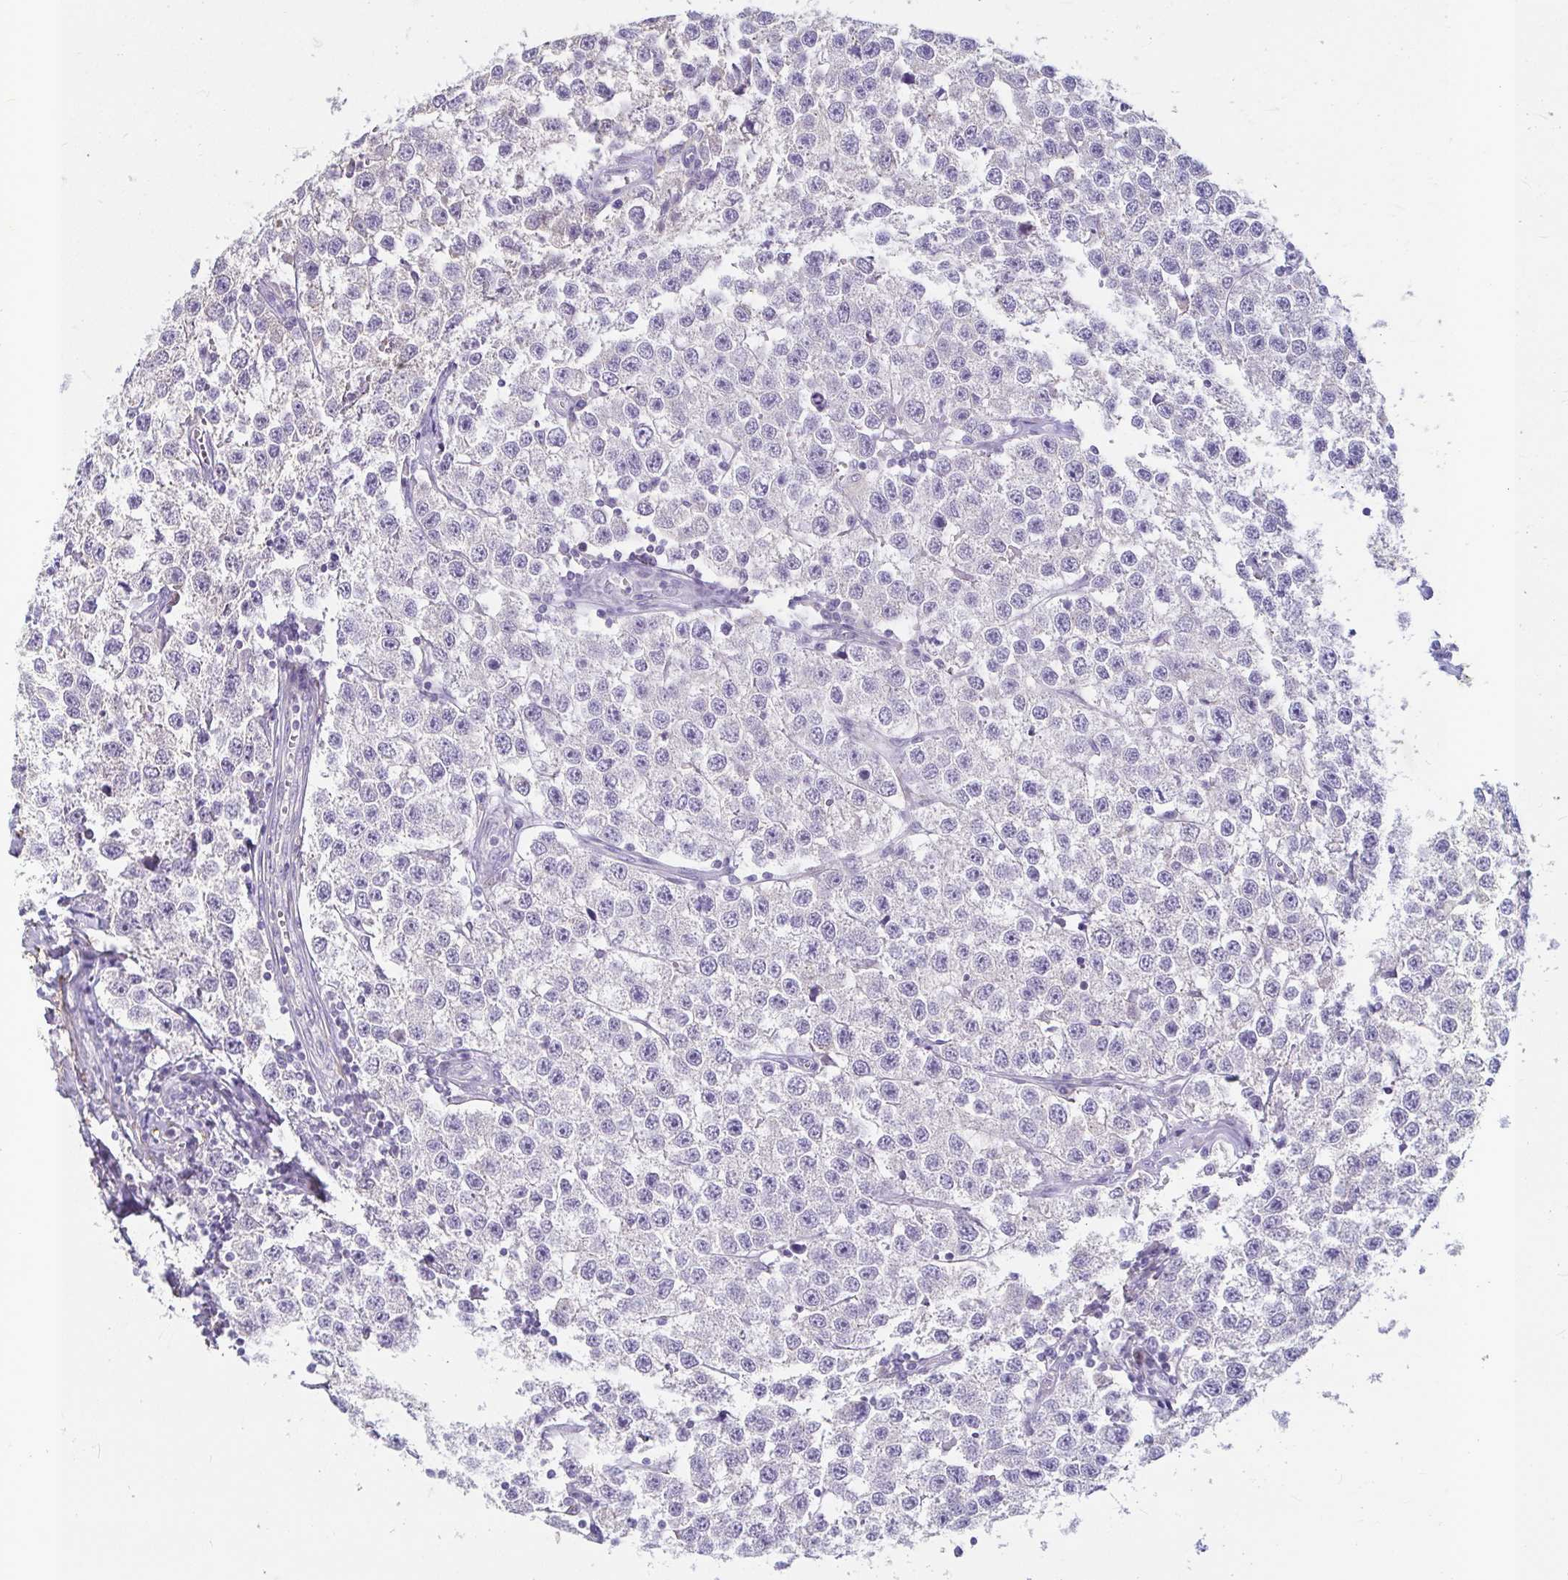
{"staining": {"intensity": "negative", "quantity": "none", "location": "none"}, "tissue": "testis cancer", "cell_type": "Tumor cells", "image_type": "cancer", "snomed": [{"axis": "morphology", "description": "Seminoma, NOS"}, {"axis": "topography", "description": "Testis"}], "caption": "Human testis cancer stained for a protein using immunohistochemistry exhibits no positivity in tumor cells.", "gene": "ADH1A", "patient": {"sex": "male", "age": 34}}